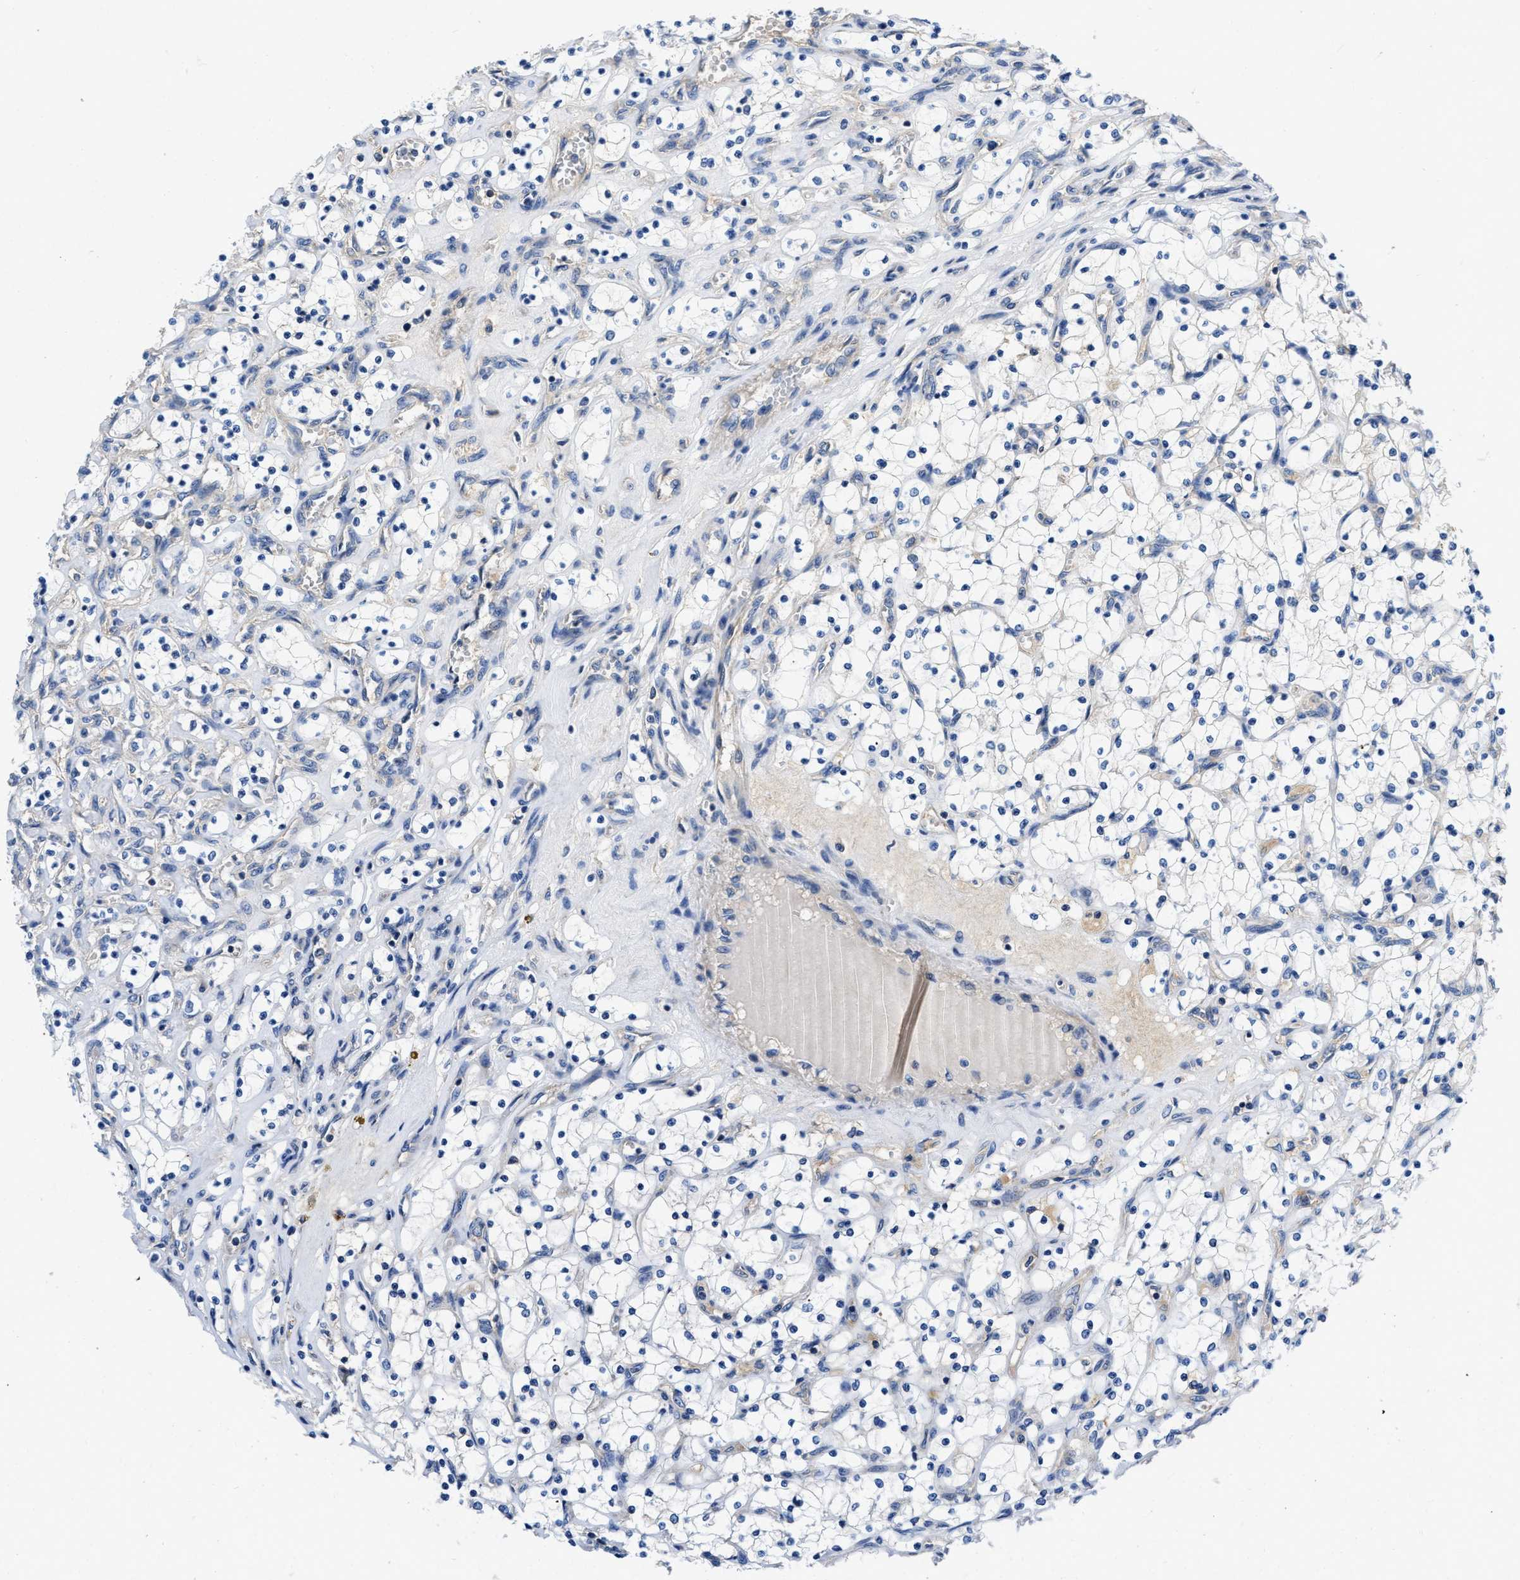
{"staining": {"intensity": "negative", "quantity": "none", "location": "none"}, "tissue": "renal cancer", "cell_type": "Tumor cells", "image_type": "cancer", "snomed": [{"axis": "morphology", "description": "Adenocarcinoma, NOS"}, {"axis": "topography", "description": "Kidney"}], "caption": "IHC micrograph of neoplastic tissue: human adenocarcinoma (renal) stained with DAB (3,3'-diaminobenzidine) shows no significant protein staining in tumor cells. The staining is performed using DAB (3,3'-diaminobenzidine) brown chromogen with nuclei counter-stained in using hematoxylin.", "gene": "STAT2", "patient": {"sex": "female", "age": 69}}